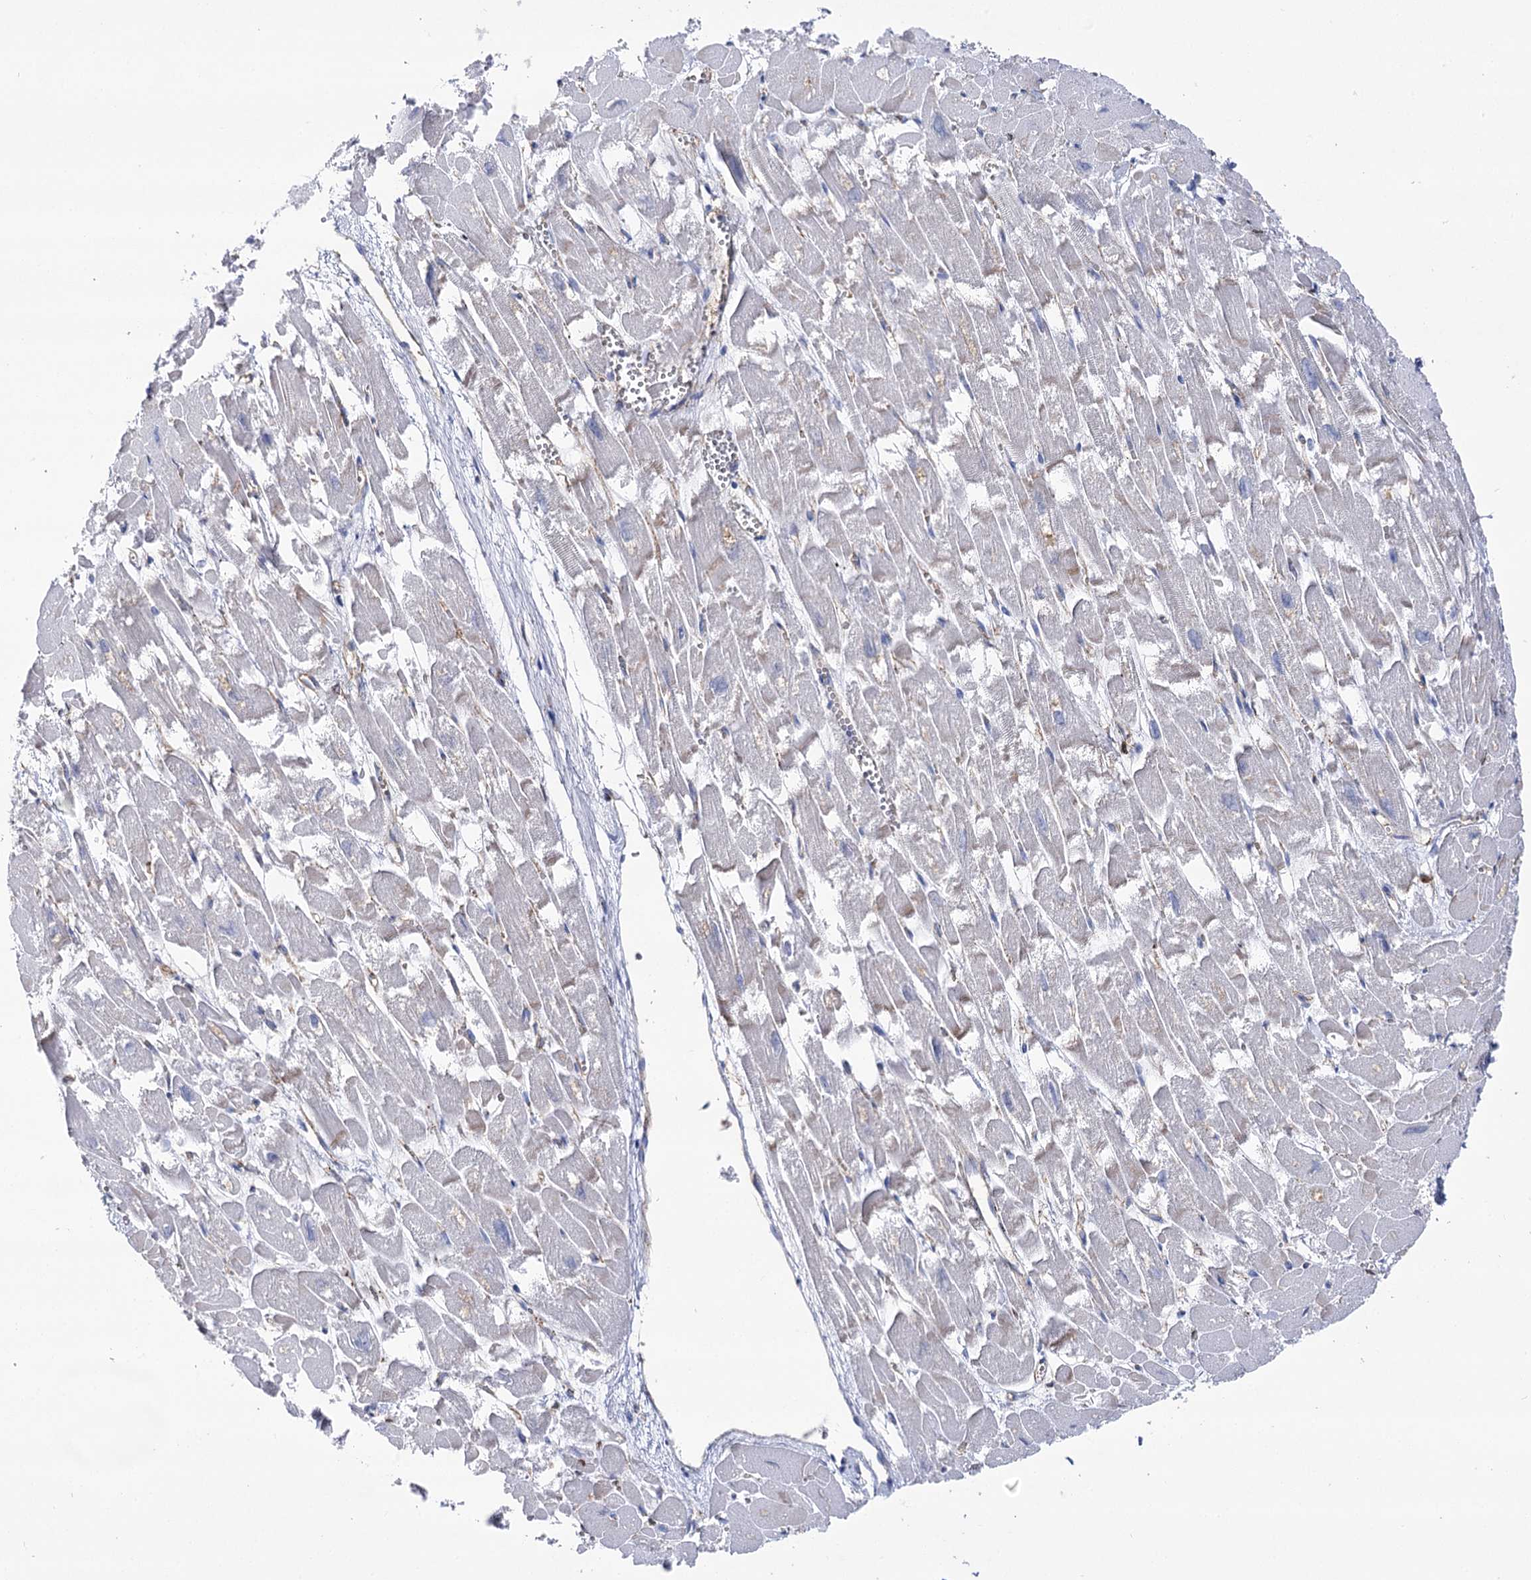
{"staining": {"intensity": "moderate", "quantity": "<25%", "location": "cytoplasmic/membranous"}, "tissue": "heart muscle", "cell_type": "Cardiomyocytes", "image_type": "normal", "snomed": [{"axis": "morphology", "description": "Normal tissue, NOS"}, {"axis": "topography", "description": "Heart"}], "caption": "Protein staining of normal heart muscle displays moderate cytoplasmic/membranous staining in about <25% of cardiomyocytes. The staining was performed using DAB to visualize the protein expression in brown, while the nuclei were stained in blue with hematoxylin (Magnification: 20x).", "gene": "NRAP", "patient": {"sex": "male", "age": 54}}